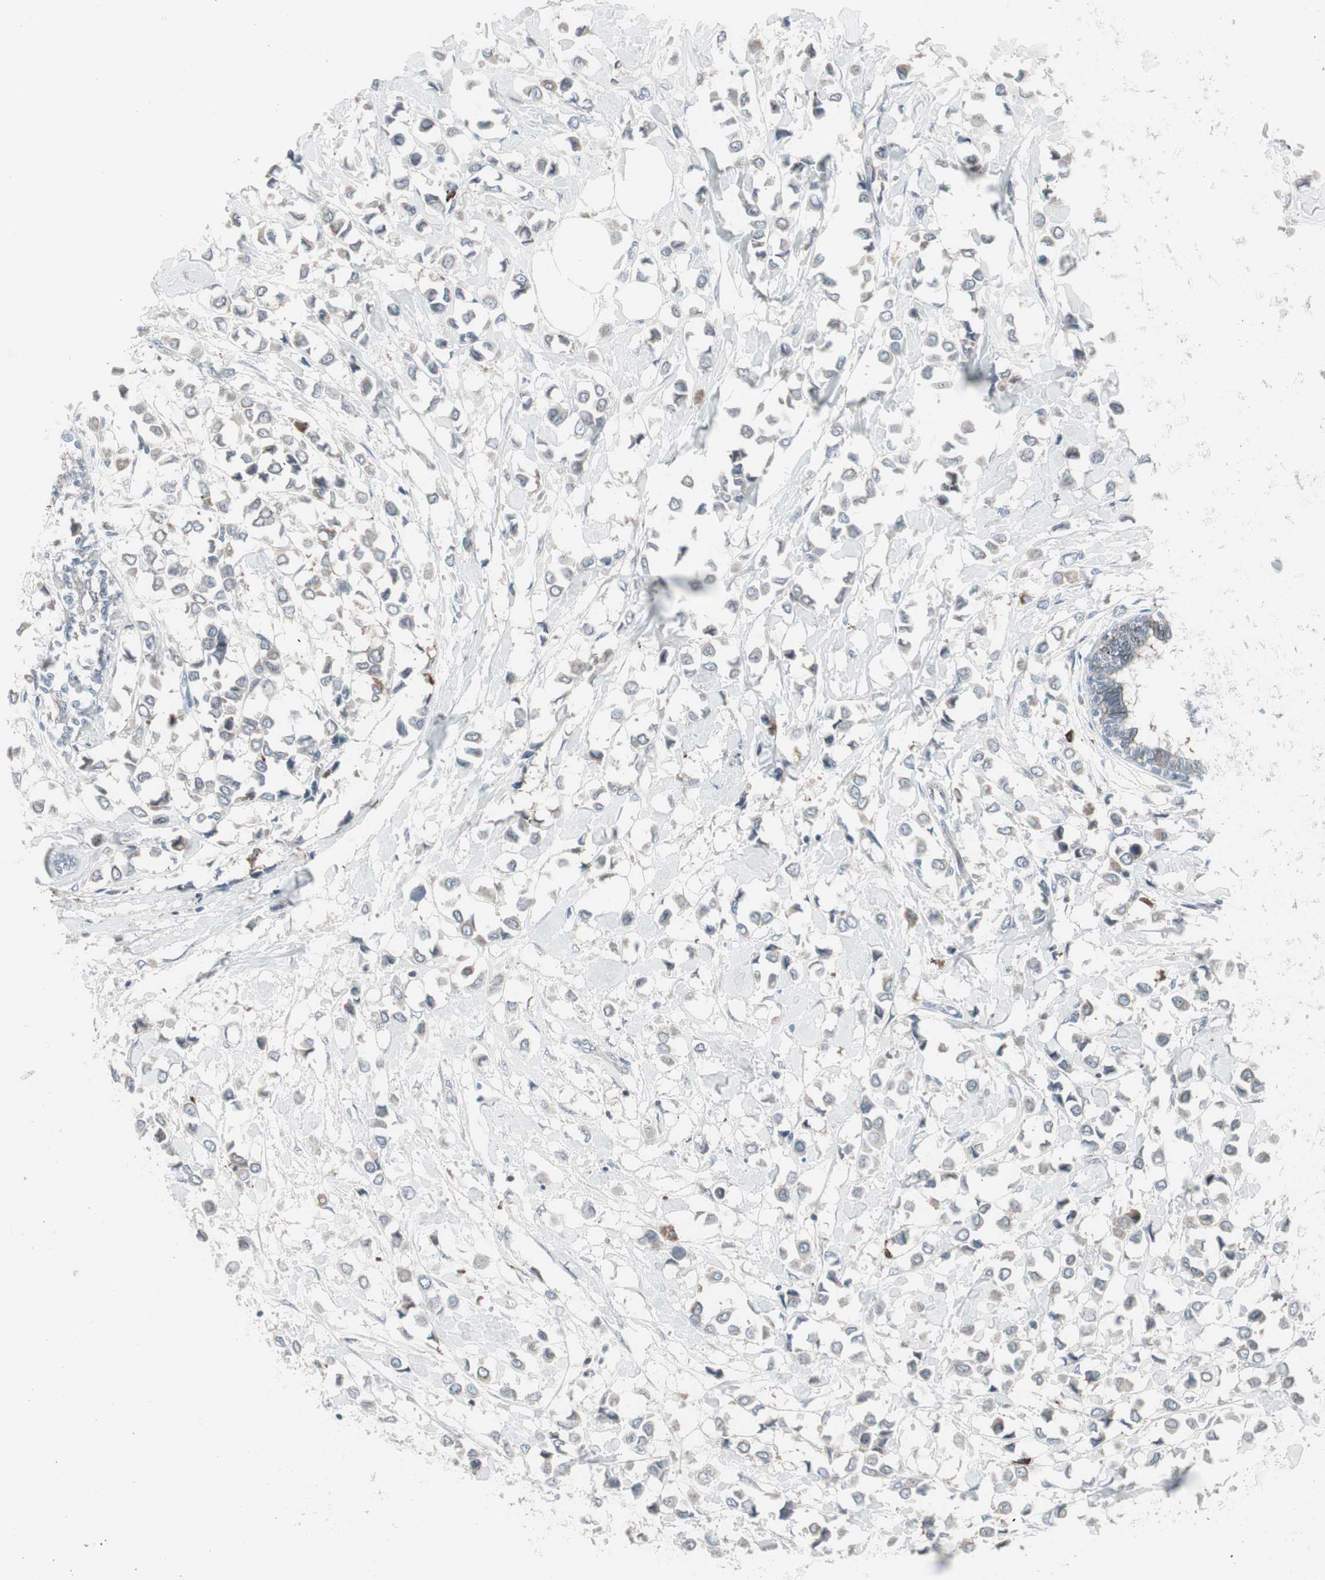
{"staining": {"intensity": "negative", "quantity": "none", "location": "none"}, "tissue": "breast cancer", "cell_type": "Tumor cells", "image_type": "cancer", "snomed": [{"axis": "morphology", "description": "Lobular carcinoma"}, {"axis": "topography", "description": "Breast"}], "caption": "A high-resolution image shows immunohistochemistry staining of breast lobular carcinoma, which shows no significant positivity in tumor cells. The staining was performed using DAB to visualize the protein expression in brown, while the nuclei were stained in blue with hematoxylin (Magnification: 20x).", "gene": "ZSCAN32", "patient": {"sex": "female", "age": 51}}